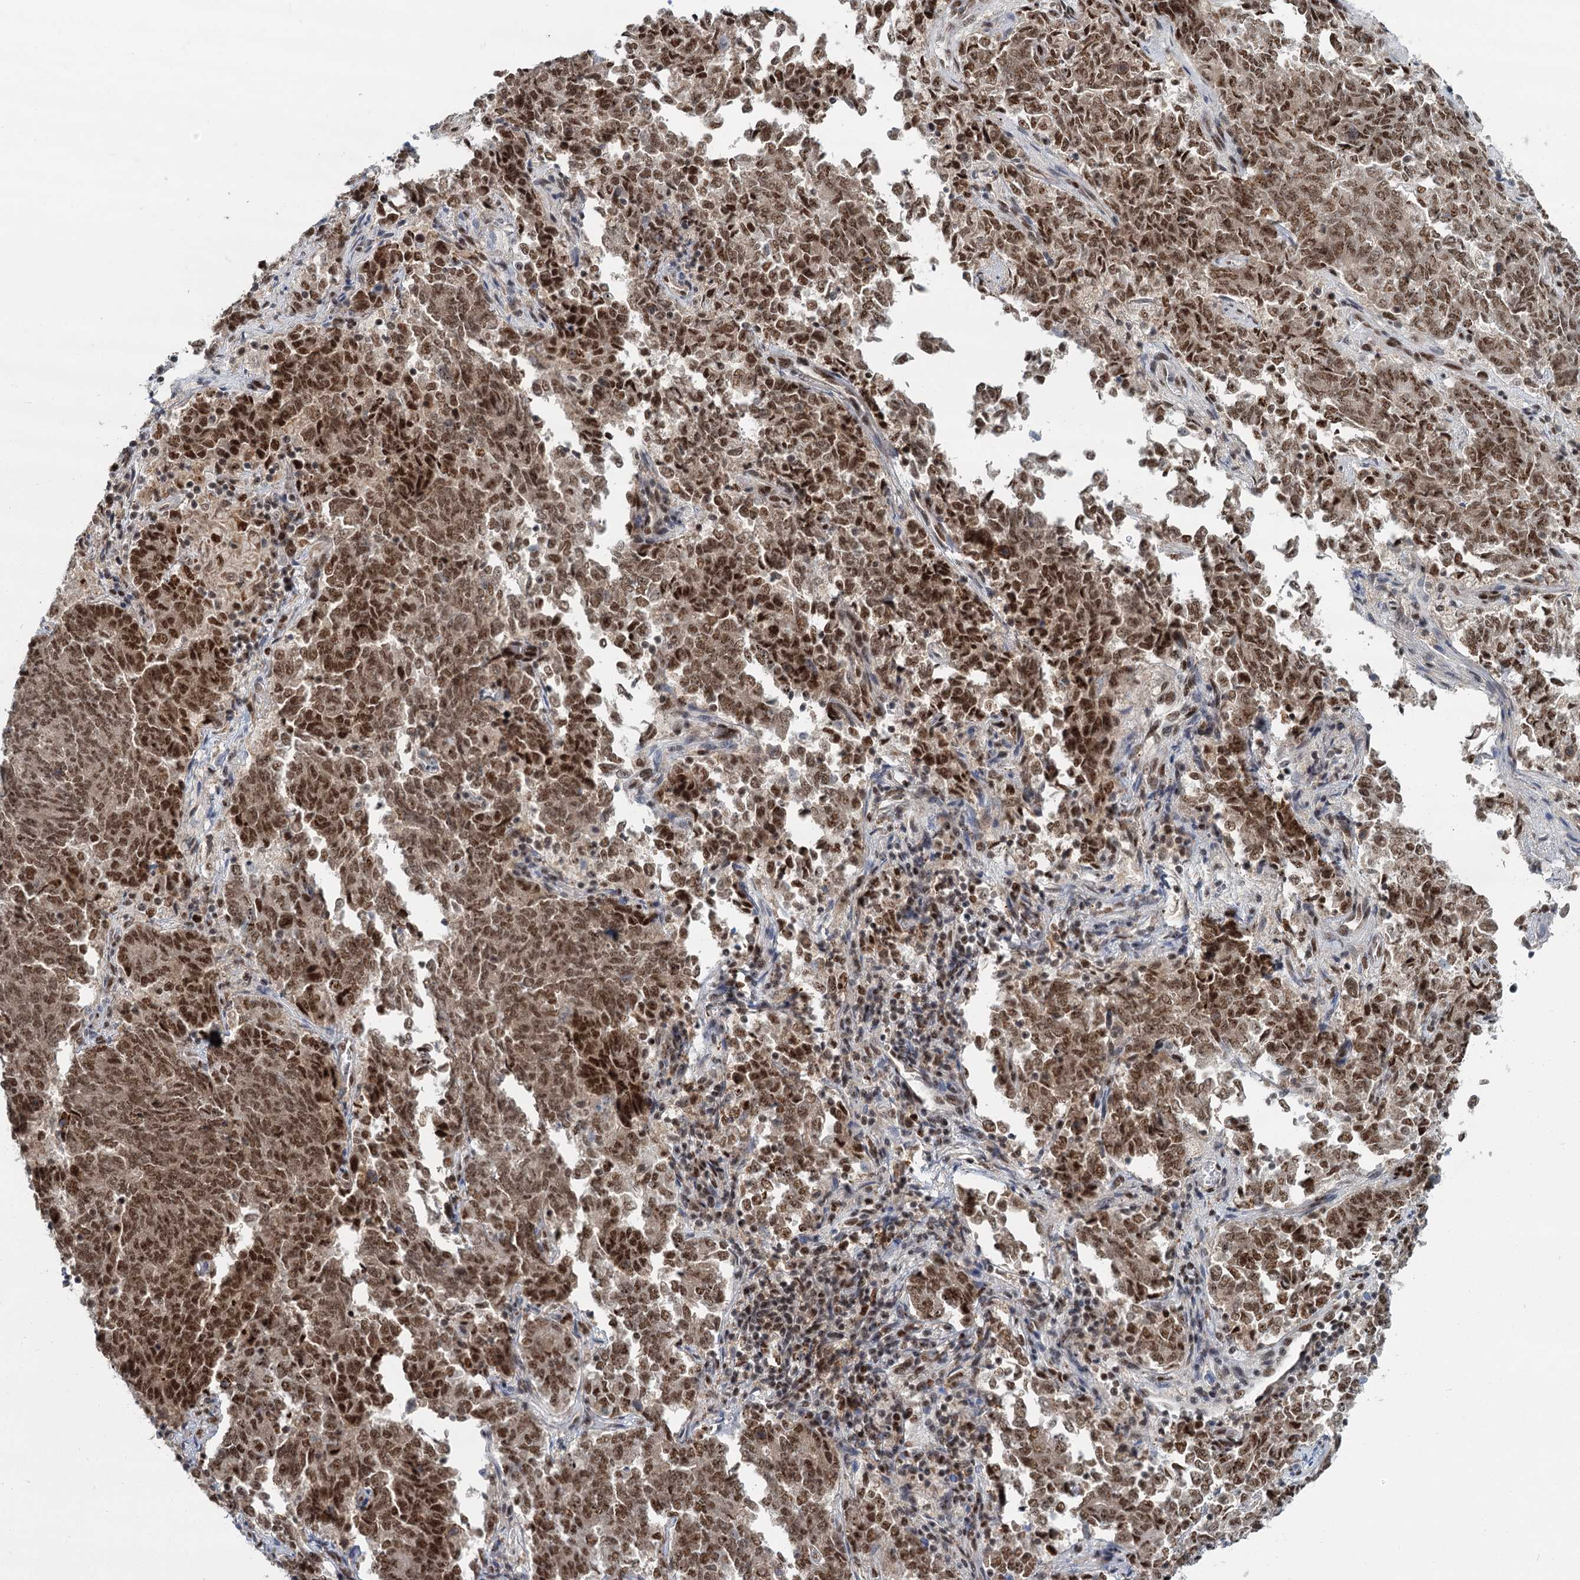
{"staining": {"intensity": "moderate", "quantity": ">75%", "location": "nuclear"}, "tissue": "endometrial cancer", "cell_type": "Tumor cells", "image_type": "cancer", "snomed": [{"axis": "morphology", "description": "Adenocarcinoma, NOS"}, {"axis": "topography", "description": "Endometrium"}], "caption": "IHC (DAB (3,3'-diaminobenzidine)) staining of endometrial adenocarcinoma shows moderate nuclear protein staining in approximately >75% of tumor cells.", "gene": "WBP4", "patient": {"sex": "female", "age": 80}}